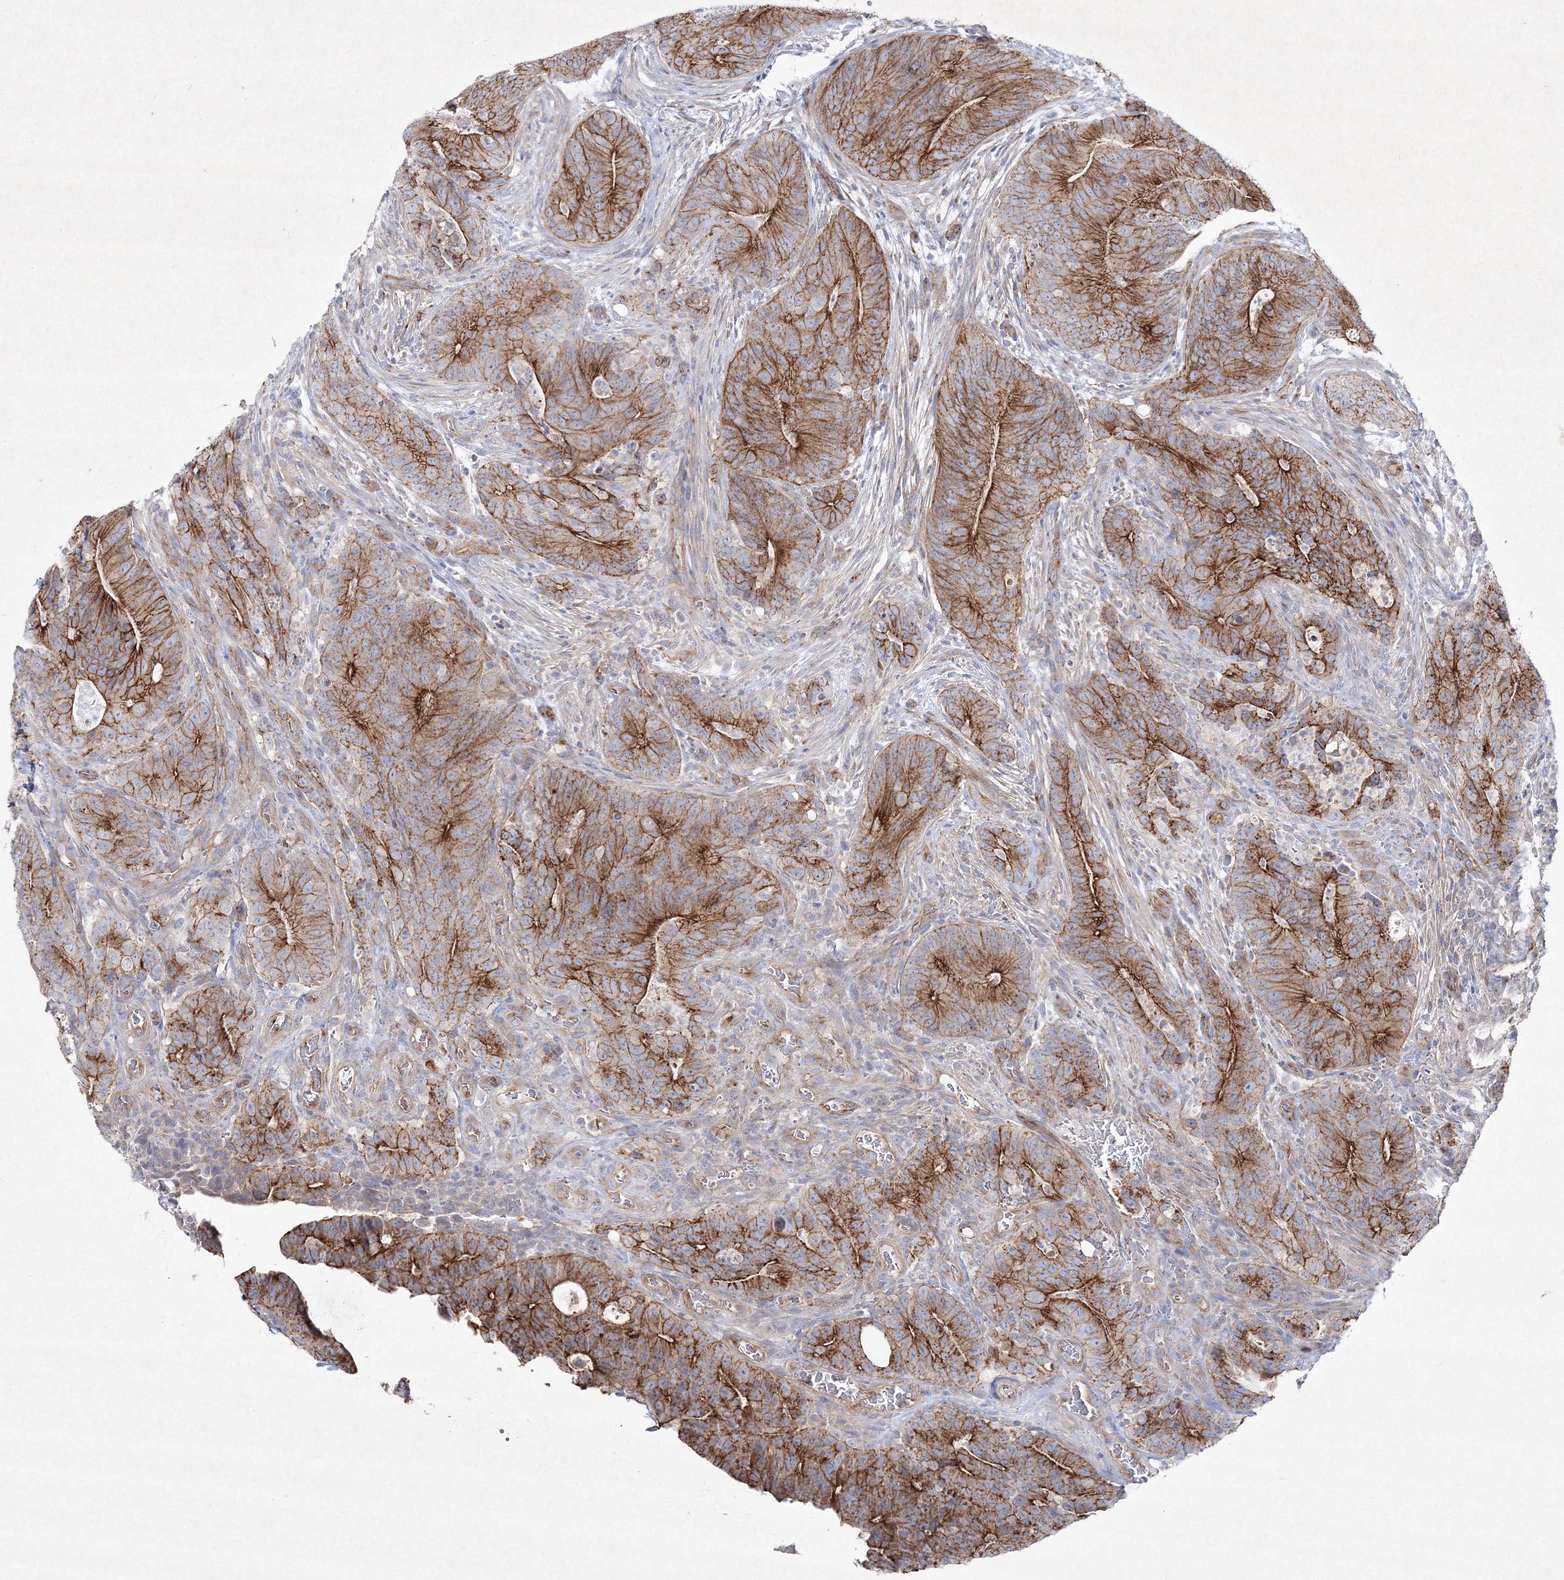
{"staining": {"intensity": "strong", "quantity": ">75%", "location": "cytoplasmic/membranous"}, "tissue": "colorectal cancer", "cell_type": "Tumor cells", "image_type": "cancer", "snomed": [{"axis": "morphology", "description": "Normal tissue, NOS"}, {"axis": "topography", "description": "Colon"}], "caption": "This is an image of IHC staining of colorectal cancer, which shows strong expression in the cytoplasmic/membranous of tumor cells.", "gene": "NAA40", "patient": {"sex": "female", "age": 82}}